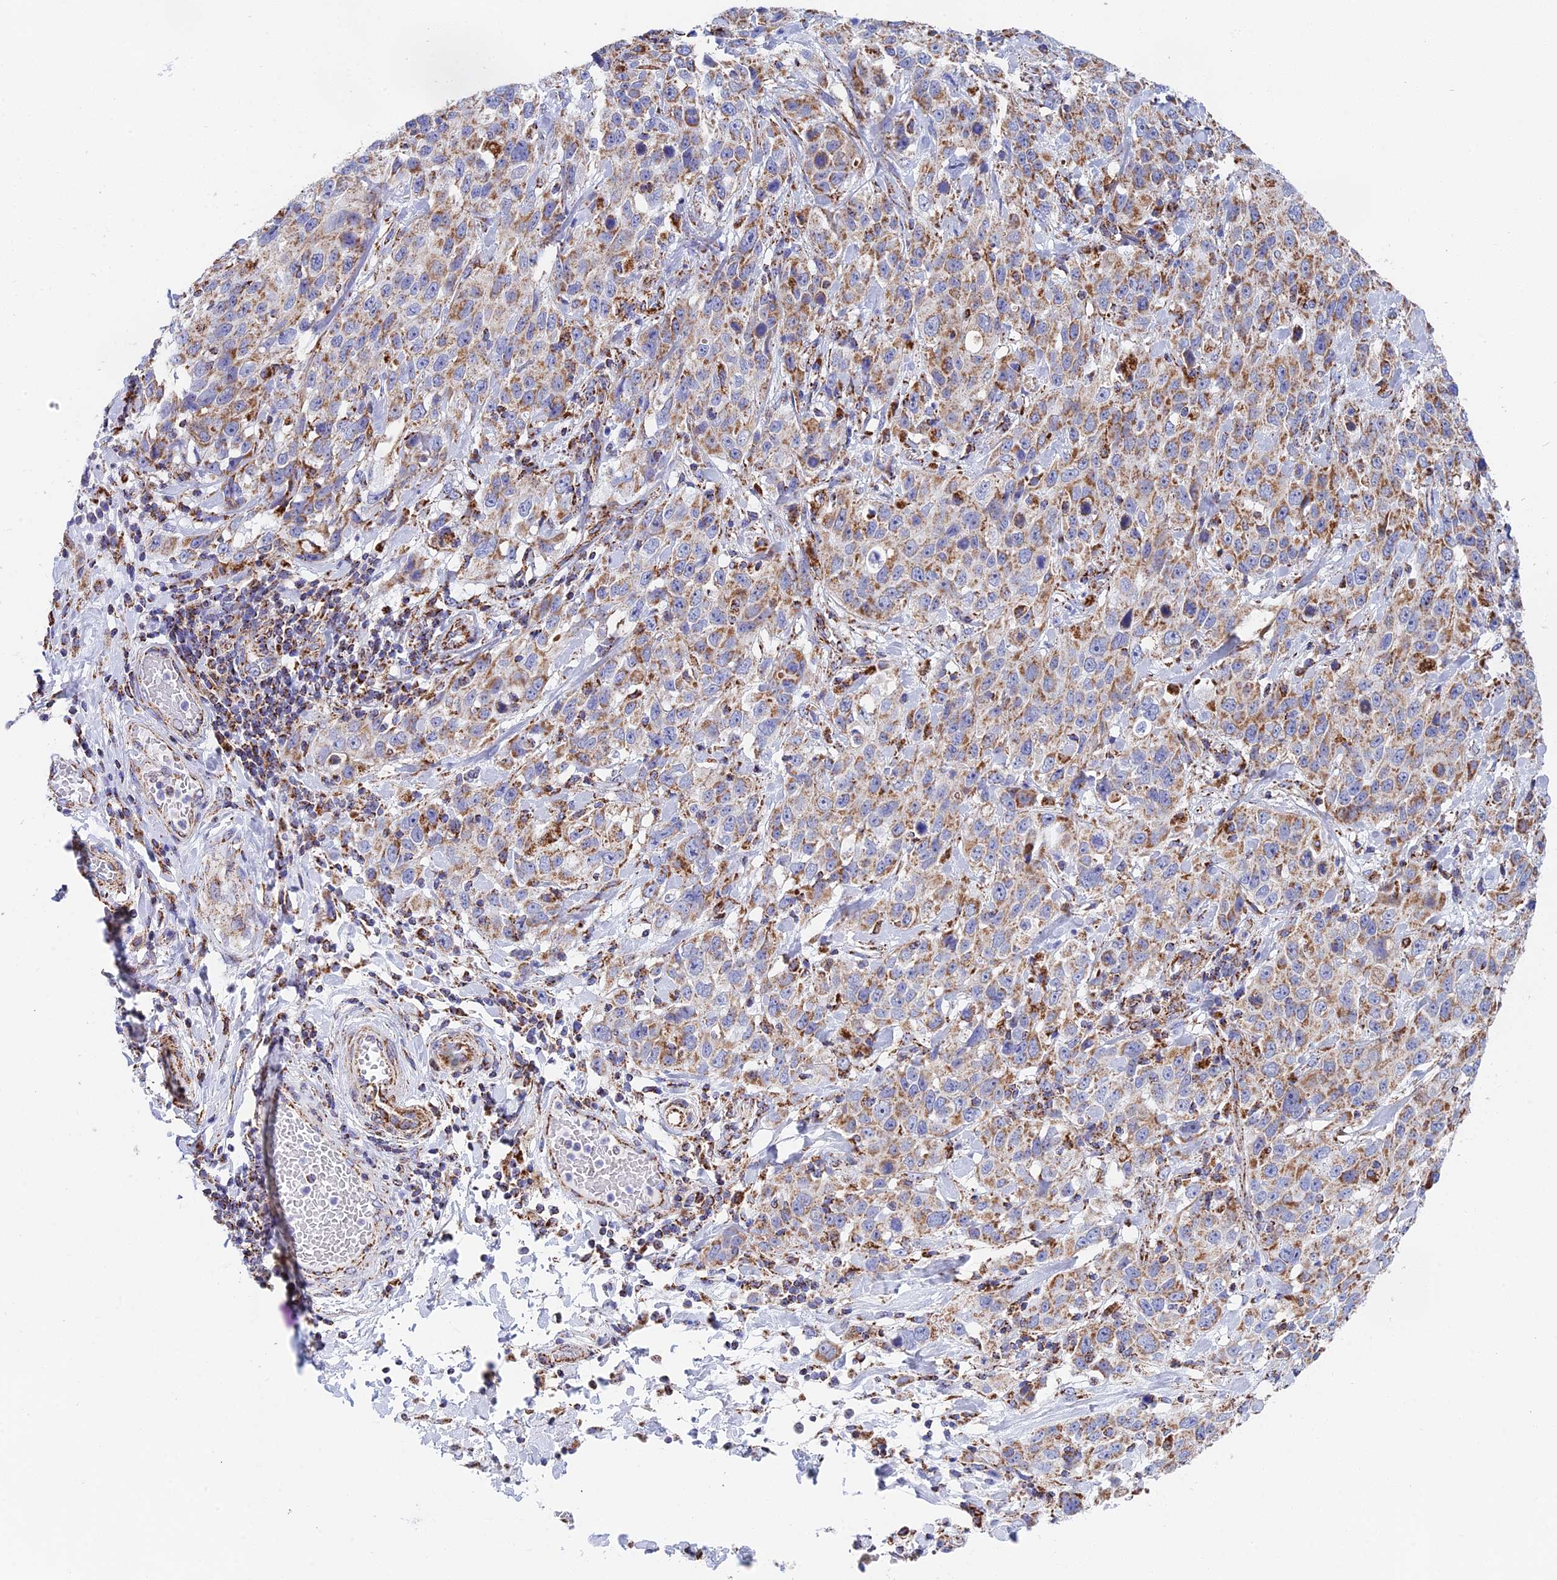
{"staining": {"intensity": "weak", "quantity": ">75%", "location": "cytoplasmic/membranous"}, "tissue": "stomach cancer", "cell_type": "Tumor cells", "image_type": "cancer", "snomed": [{"axis": "morphology", "description": "Normal tissue, NOS"}, {"axis": "morphology", "description": "Adenocarcinoma, NOS"}, {"axis": "topography", "description": "Lymph node"}, {"axis": "topography", "description": "Stomach"}], "caption": "This image reveals IHC staining of human stomach adenocarcinoma, with low weak cytoplasmic/membranous positivity in about >75% of tumor cells.", "gene": "NDUFA5", "patient": {"sex": "male", "age": 48}}